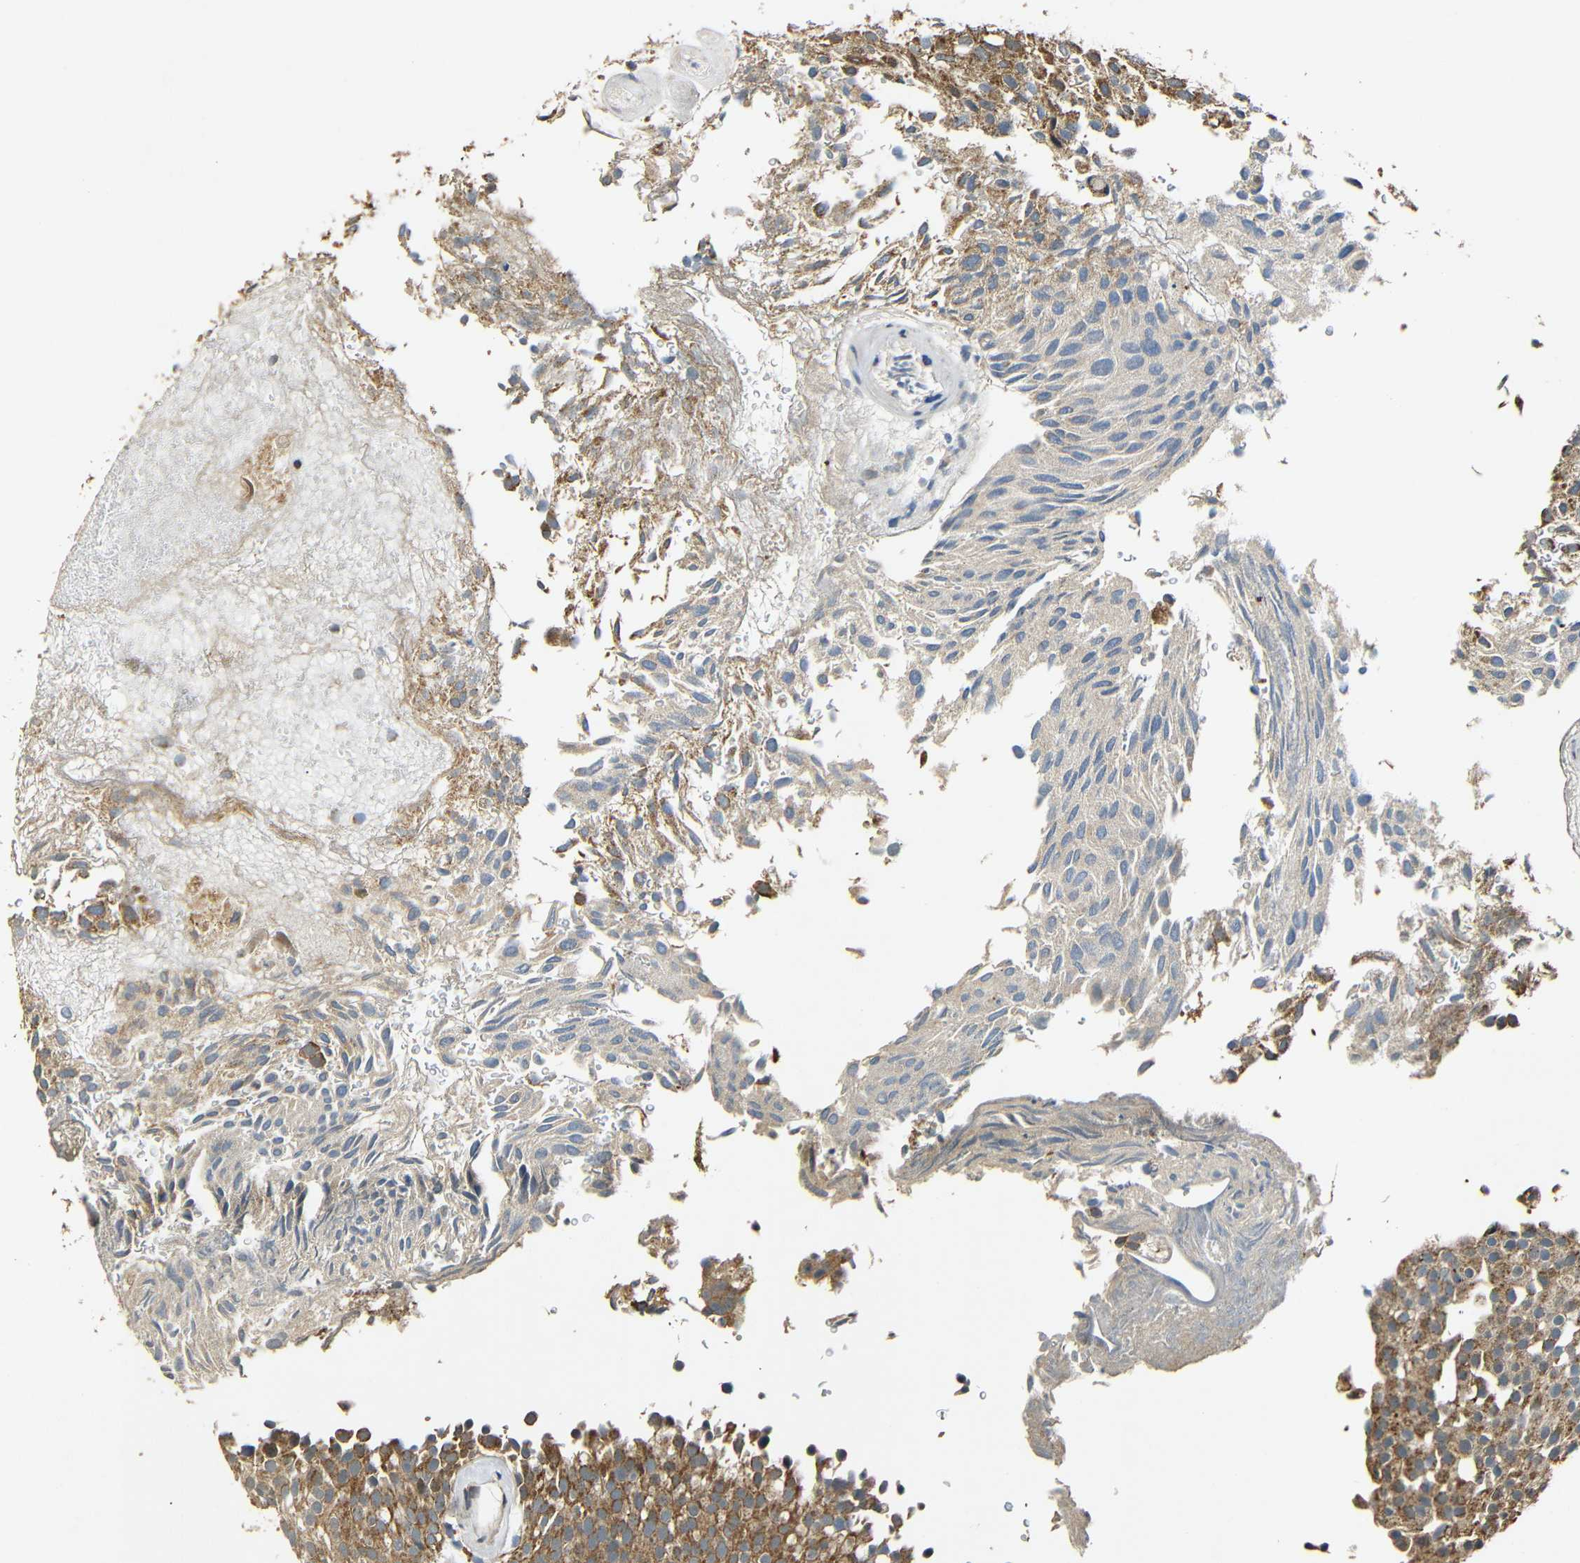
{"staining": {"intensity": "moderate", "quantity": ">75%", "location": "cytoplasmic/membranous,nuclear"}, "tissue": "urothelial cancer", "cell_type": "Tumor cells", "image_type": "cancer", "snomed": [{"axis": "morphology", "description": "Urothelial carcinoma, Low grade"}, {"axis": "topography", "description": "Urinary bladder"}], "caption": "High-power microscopy captured an immunohistochemistry (IHC) histopathology image of urothelial cancer, revealing moderate cytoplasmic/membranous and nuclear positivity in approximately >75% of tumor cells.", "gene": "KAZALD1", "patient": {"sex": "male", "age": 78}}